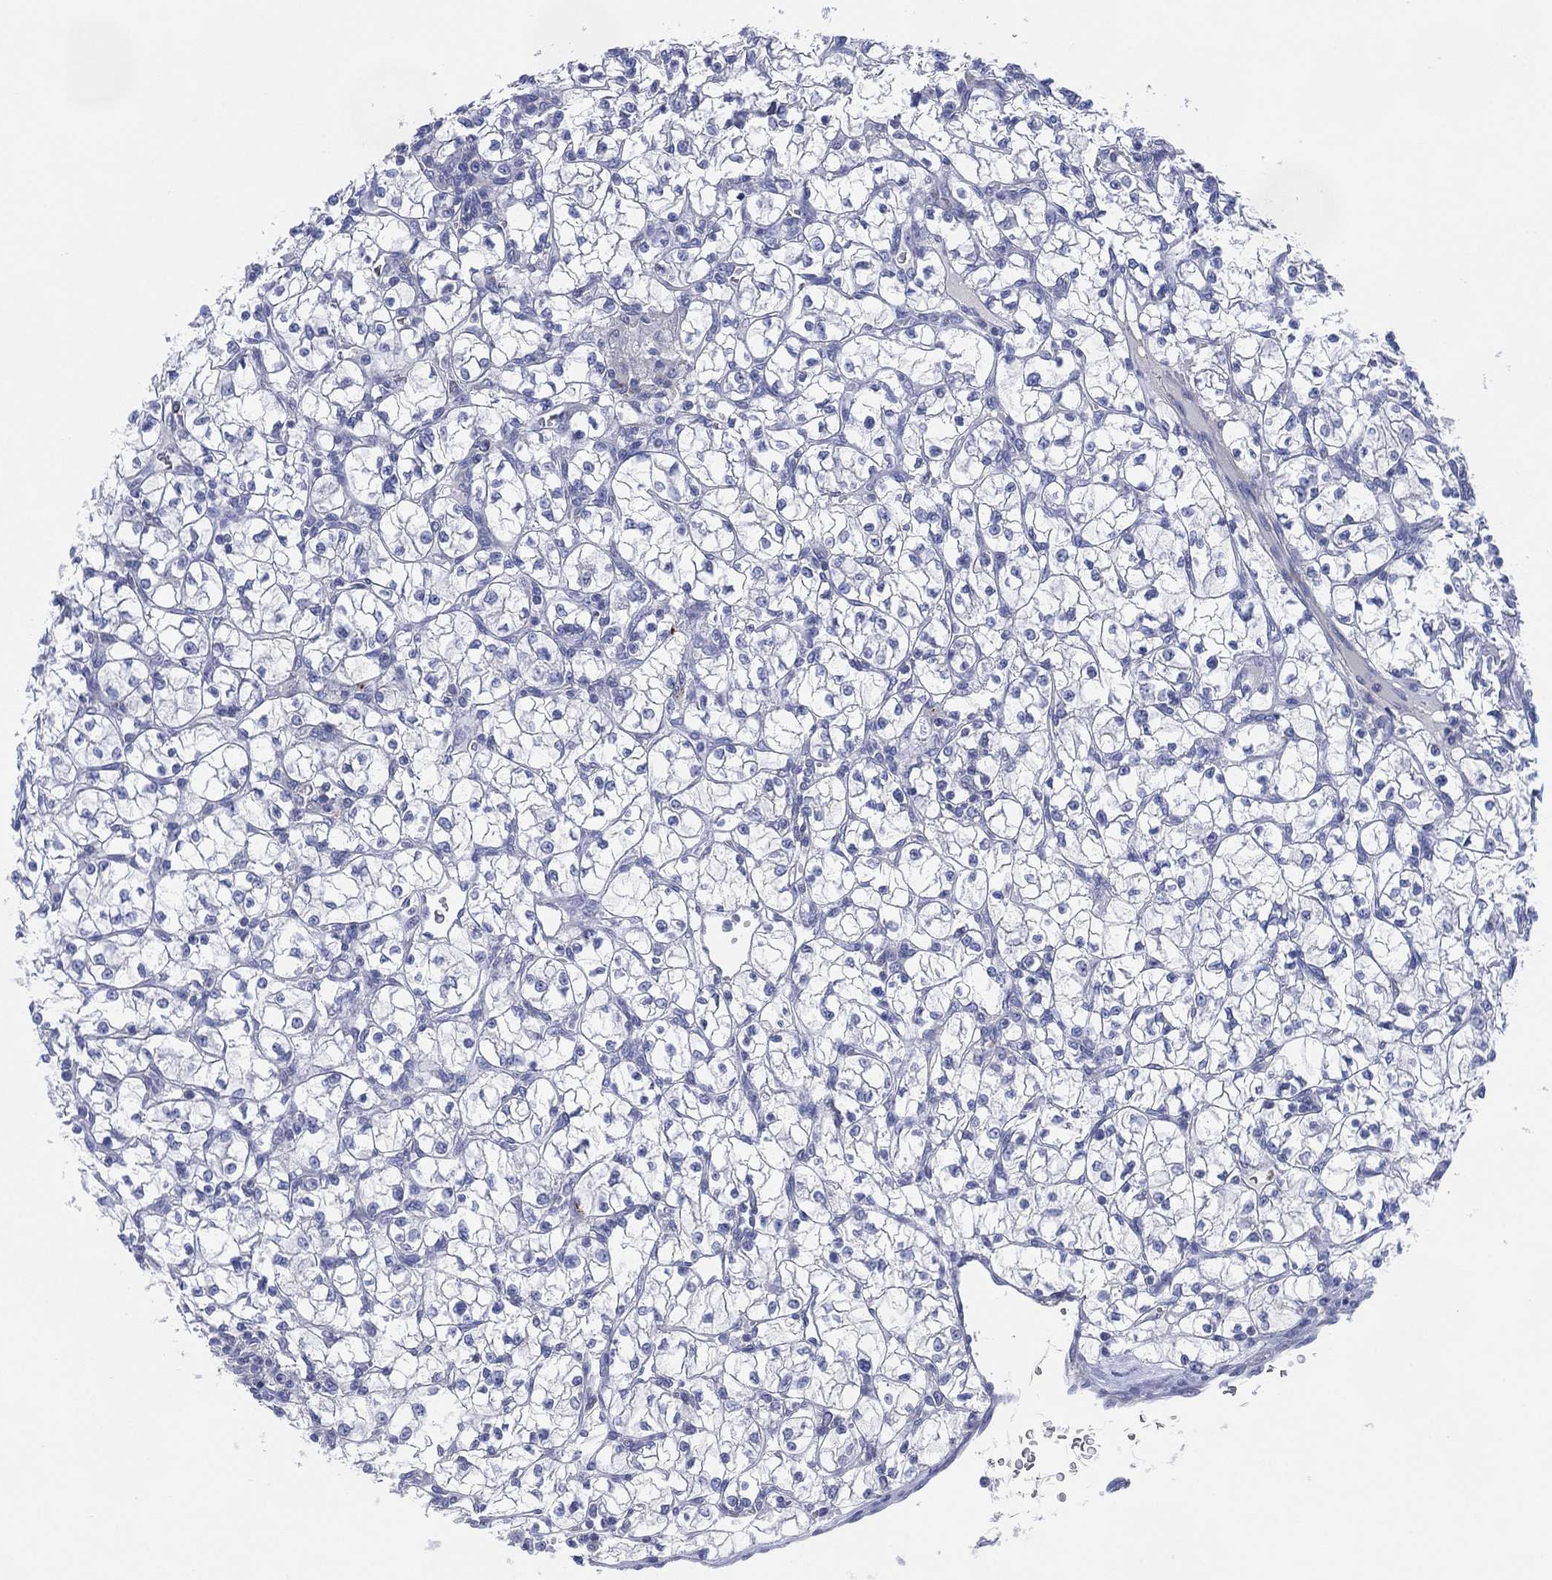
{"staining": {"intensity": "negative", "quantity": "none", "location": "none"}, "tissue": "renal cancer", "cell_type": "Tumor cells", "image_type": "cancer", "snomed": [{"axis": "morphology", "description": "Adenocarcinoma, NOS"}, {"axis": "topography", "description": "Kidney"}], "caption": "Renal adenocarcinoma was stained to show a protein in brown. There is no significant staining in tumor cells. (DAB (3,3'-diaminobenzidine) immunohistochemistry visualized using brightfield microscopy, high magnification).", "gene": "ADAD2", "patient": {"sex": "female", "age": 64}}